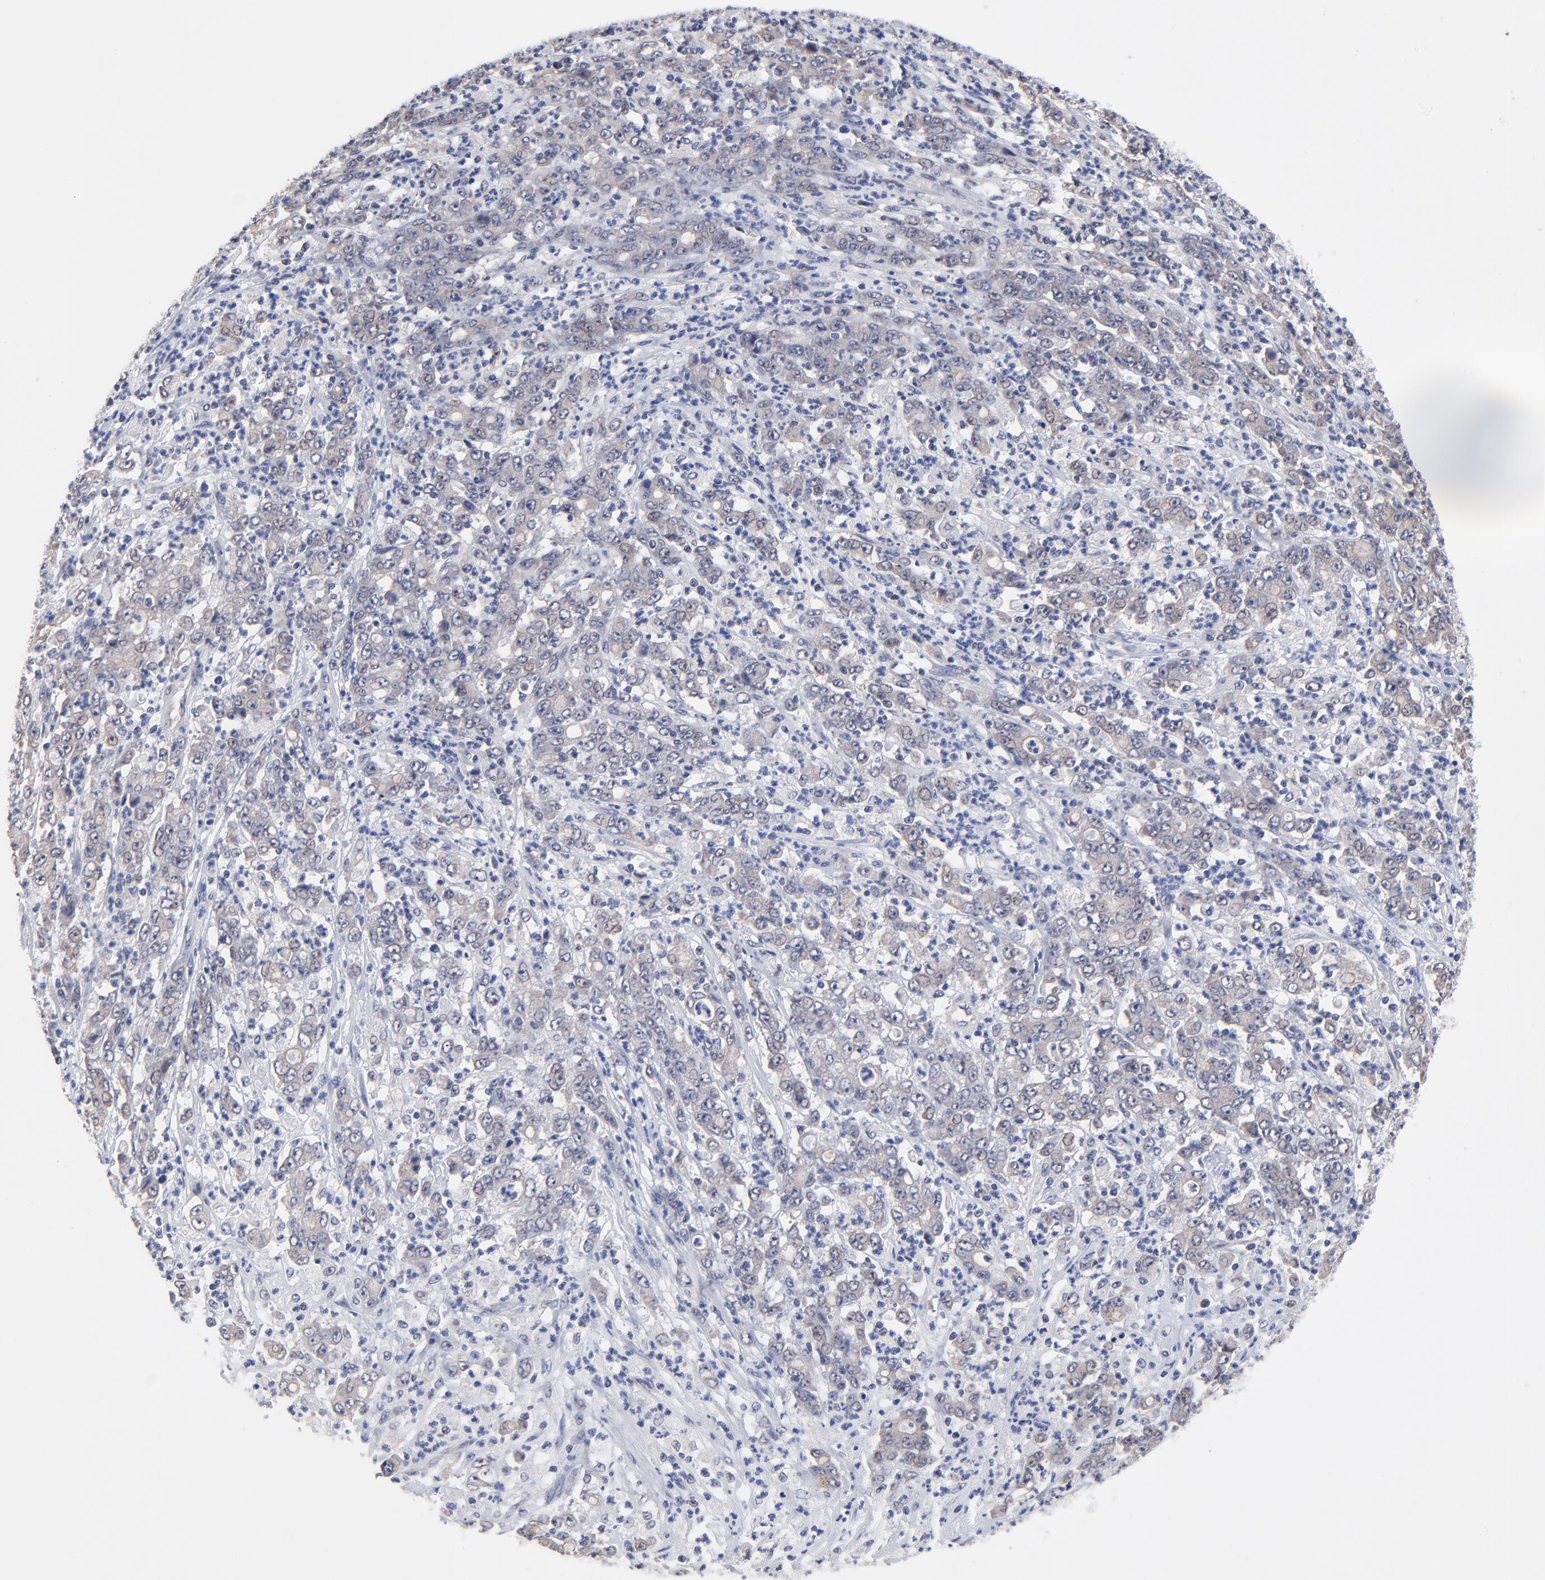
{"staining": {"intensity": "weak", "quantity": "25%-75%", "location": "cytoplasmic/membranous"}, "tissue": "stomach cancer", "cell_type": "Tumor cells", "image_type": "cancer", "snomed": [{"axis": "morphology", "description": "Adenocarcinoma, NOS"}, {"axis": "topography", "description": "Stomach, lower"}], "caption": "Stomach cancer (adenocarcinoma) was stained to show a protein in brown. There is low levels of weak cytoplasmic/membranous staining in about 25%-75% of tumor cells.", "gene": "FBXO8", "patient": {"sex": "female", "age": 71}}